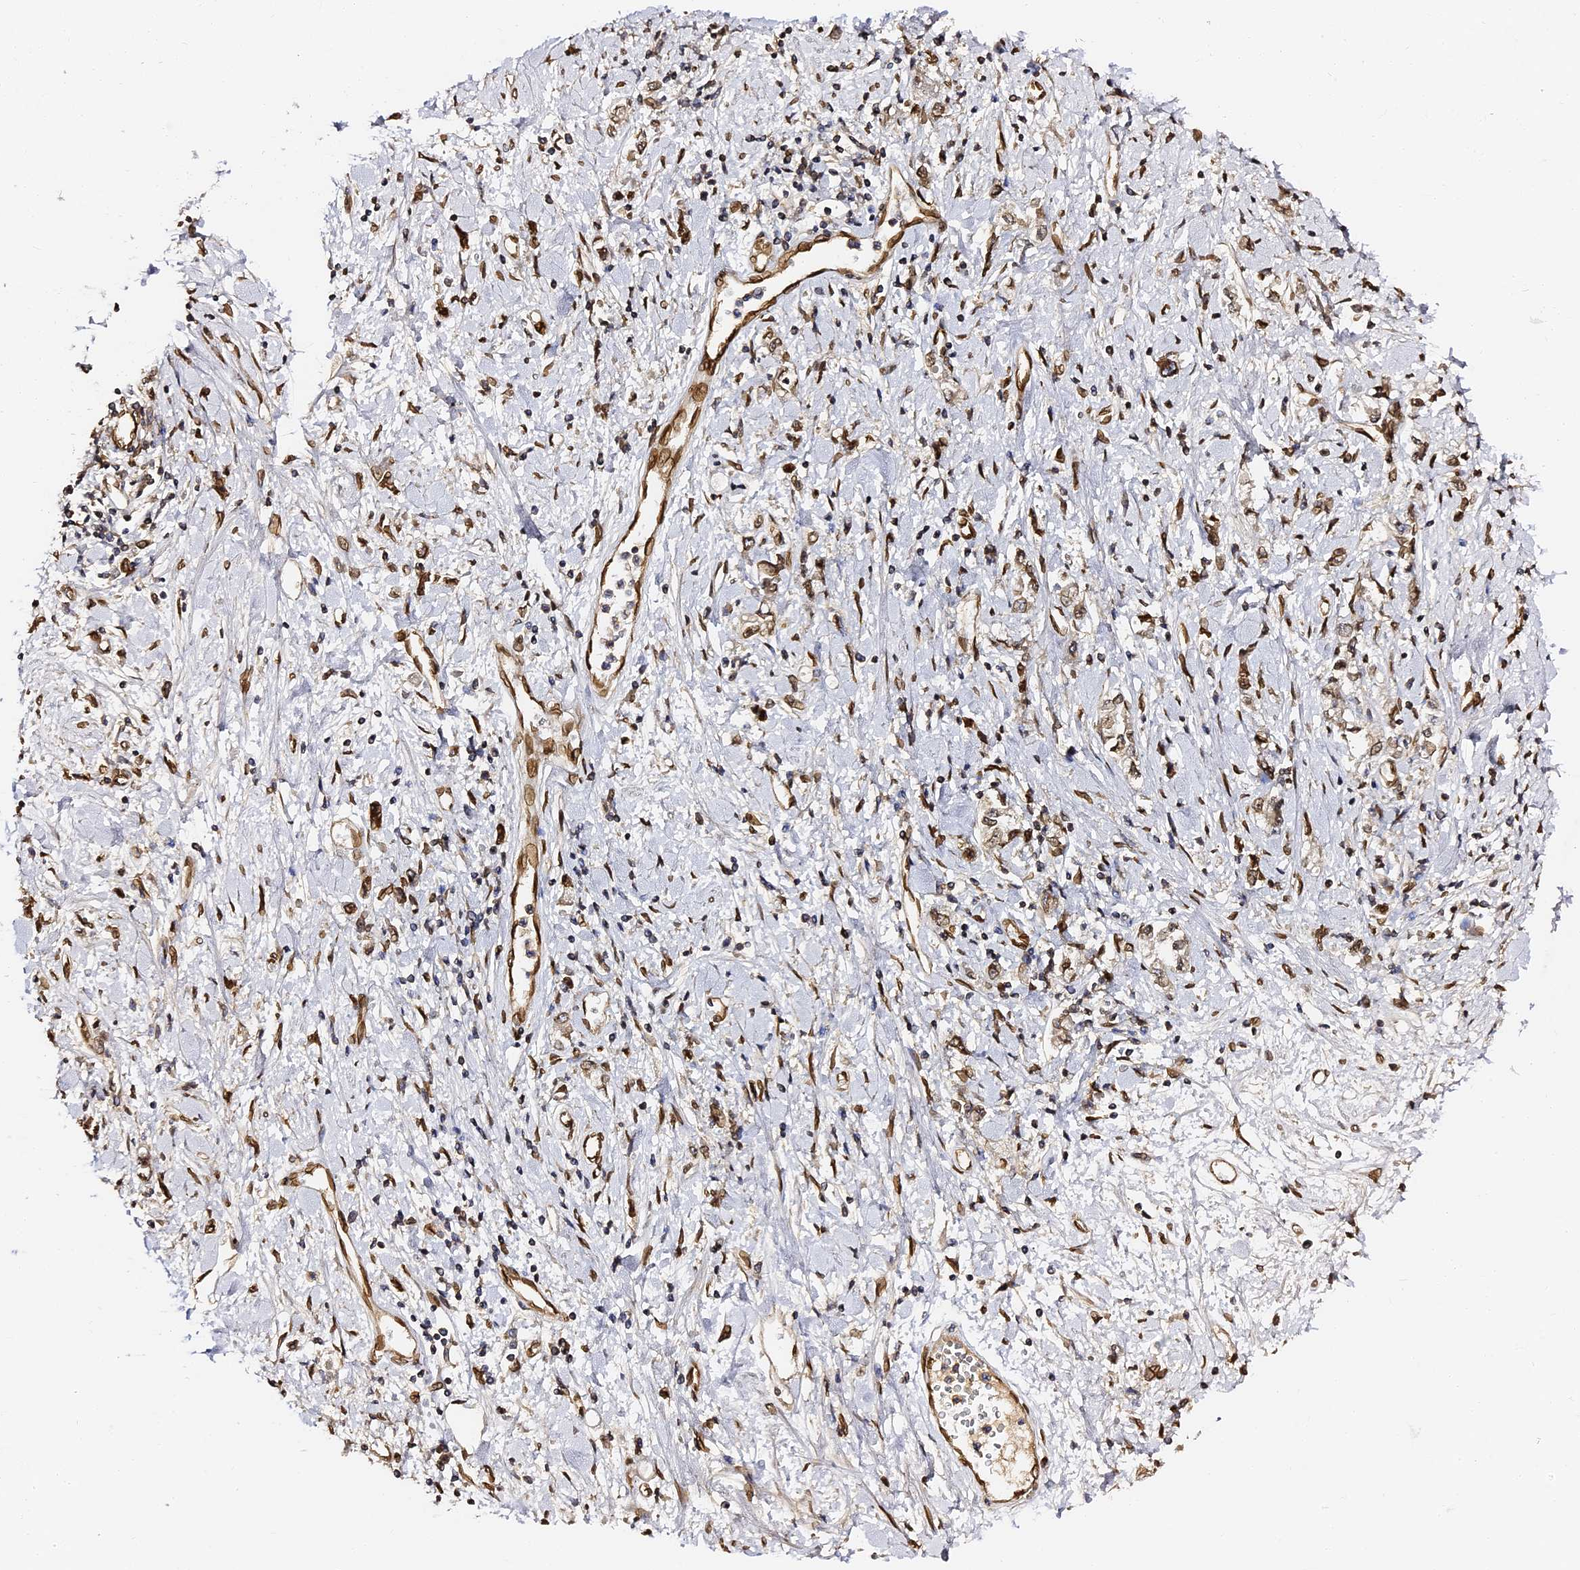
{"staining": {"intensity": "moderate", "quantity": ">75%", "location": "cytoplasmic/membranous,nuclear"}, "tissue": "stomach cancer", "cell_type": "Tumor cells", "image_type": "cancer", "snomed": [{"axis": "morphology", "description": "Adenocarcinoma, NOS"}, {"axis": "topography", "description": "Stomach"}], "caption": "DAB immunohistochemical staining of human stomach cancer exhibits moderate cytoplasmic/membranous and nuclear protein expression in about >75% of tumor cells.", "gene": "ANAPC5", "patient": {"sex": "female", "age": 76}}